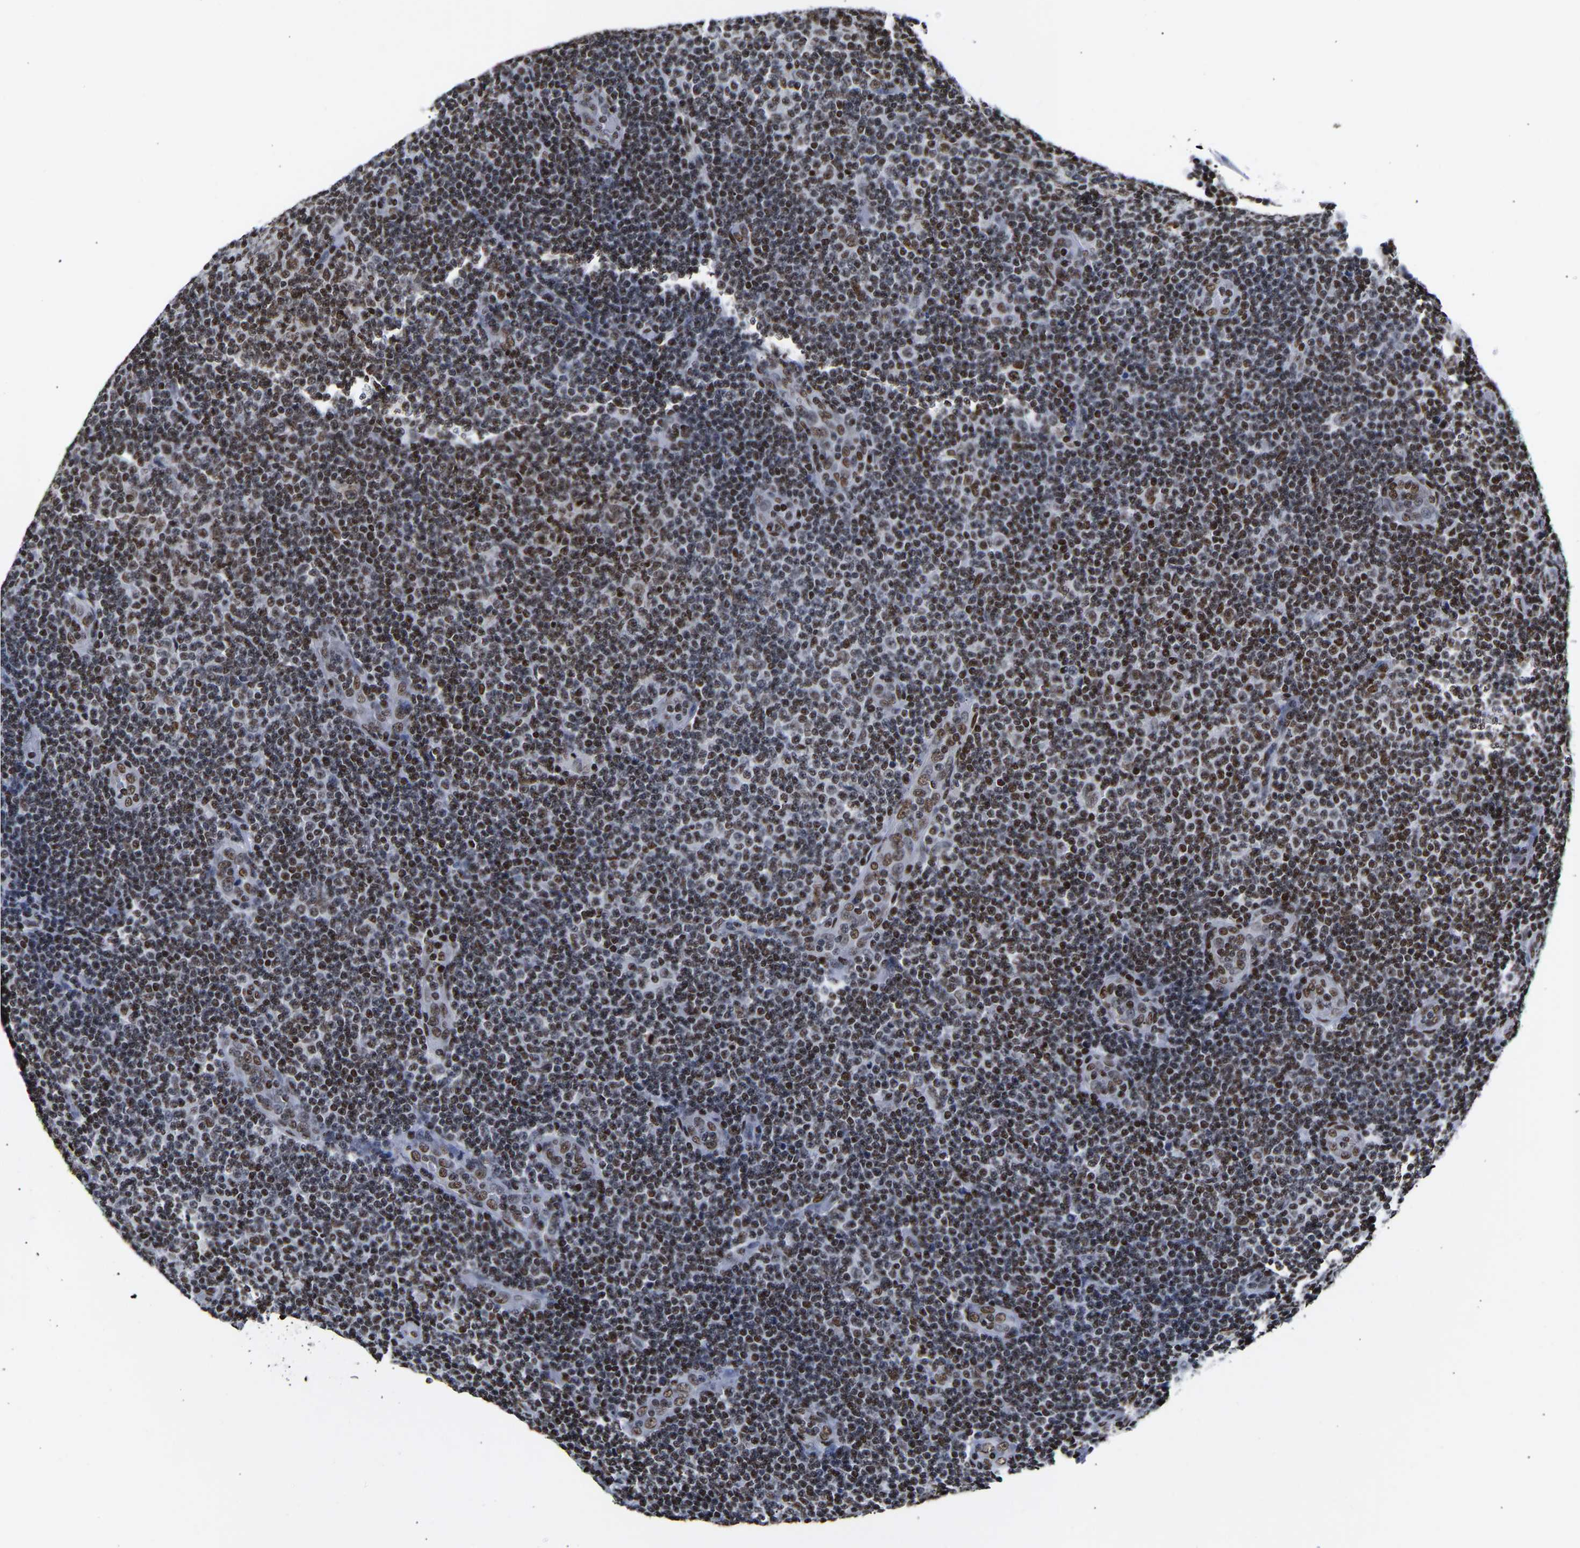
{"staining": {"intensity": "strong", "quantity": ">75%", "location": "nuclear"}, "tissue": "lymphoma", "cell_type": "Tumor cells", "image_type": "cancer", "snomed": [{"axis": "morphology", "description": "Malignant lymphoma, non-Hodgkin's type, Low grade"}, {"axis": "topography", "description": "Lymph node"}], "caption": "An immunohistochemistry (IHC) image of tumor tissue is shown. Protein staining in brown highlights strong nuclear positivity in lymphoma within tumor cells. Using DAB (3,3'-diaminobenzidine) (brown) and hematoxylin (blue) stains, captured at high magnification using brightfield microscopy.", "gene": "PSIP1", "patient": {"sex": "male", "age": 83}}